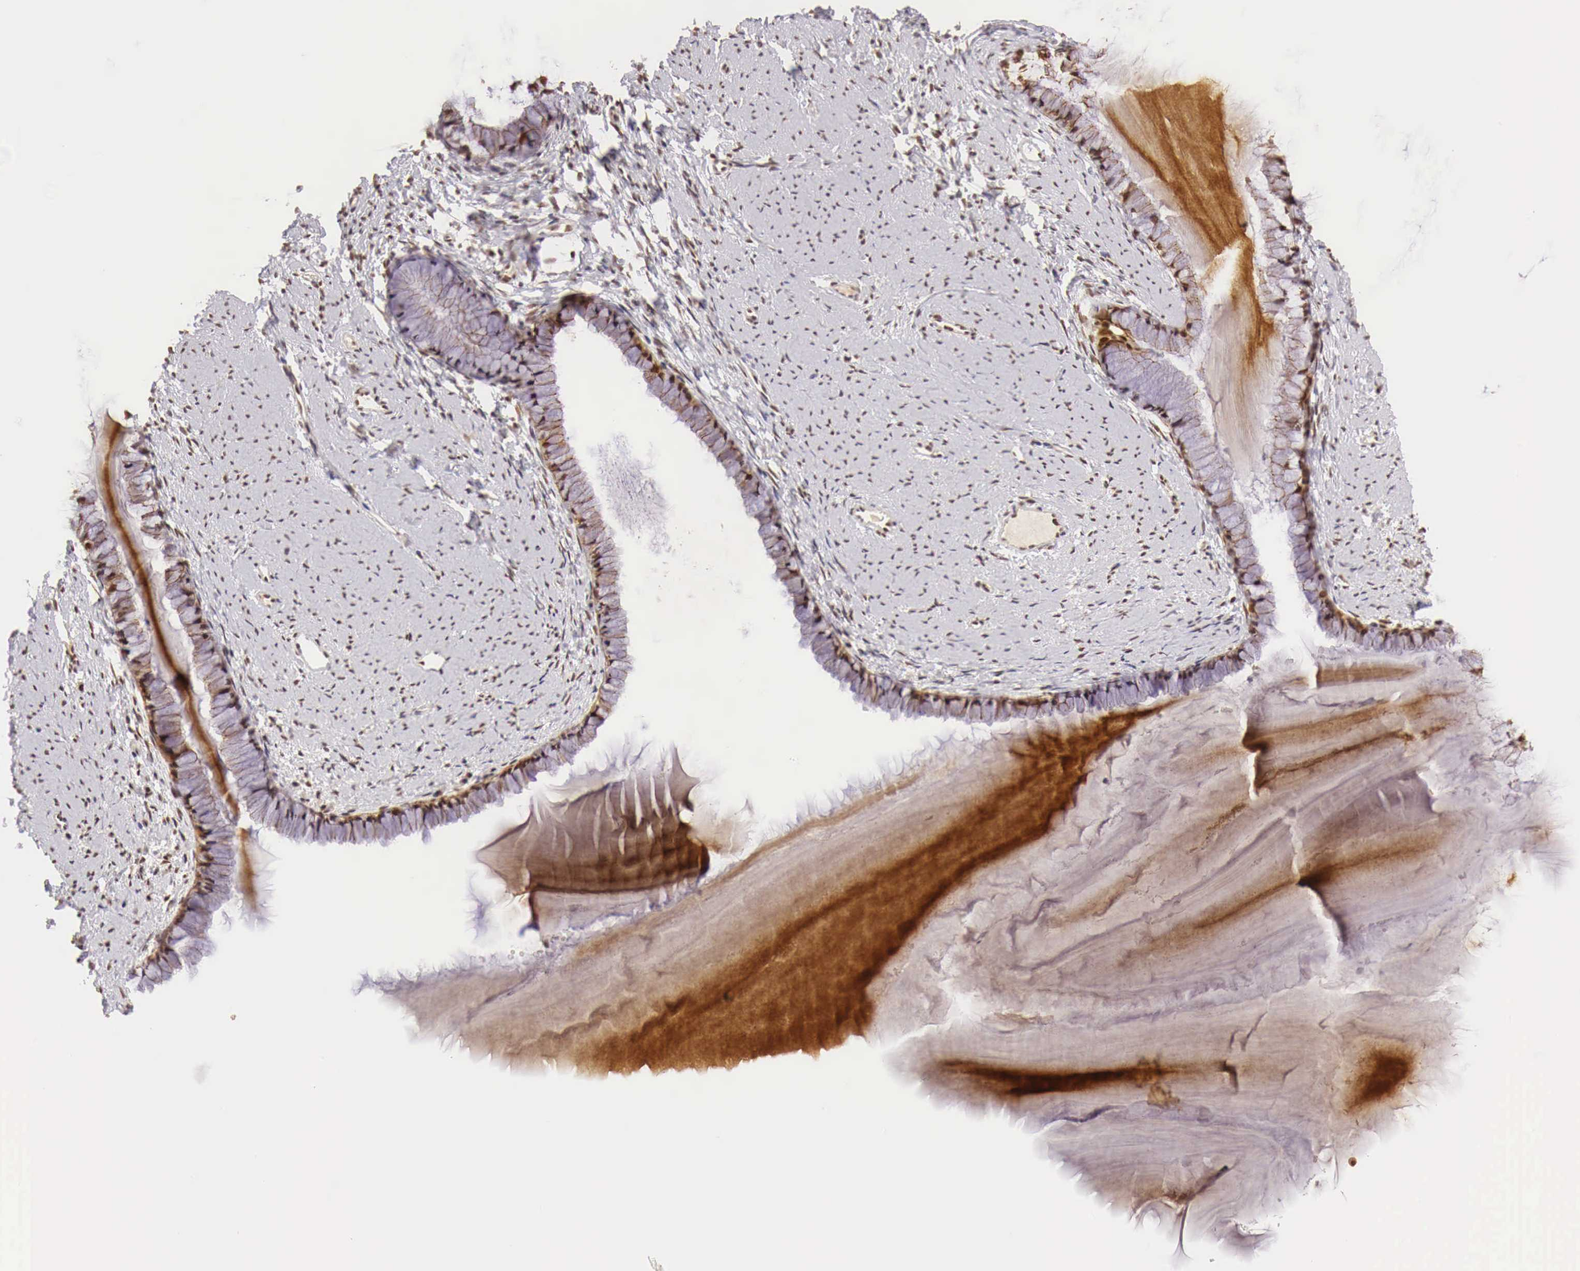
{"staining": {"intensity": "moderate", "quantity": "25%-75%", "location": "nuclear"}, "tissue": "cervix", "cell_type": "Glandular cells", "image_type": "normal", "snomed": [{"axis": "morphology", "description": "Normal tissue, NOS"}, {"axis": "topography", "description": "Cervix"}], "caption": "Moderate nuclear staining is identified in approximately 25%-75% of glandular cells in normal cervix. (Stains: DAB (3,3'-diaminobenzidine) in brown, nuclei in blue, Microscopy: brightfield microscopy at high magnification).", "gene": "GPKOW", "patient": {"sex": "female", "age": 82}}